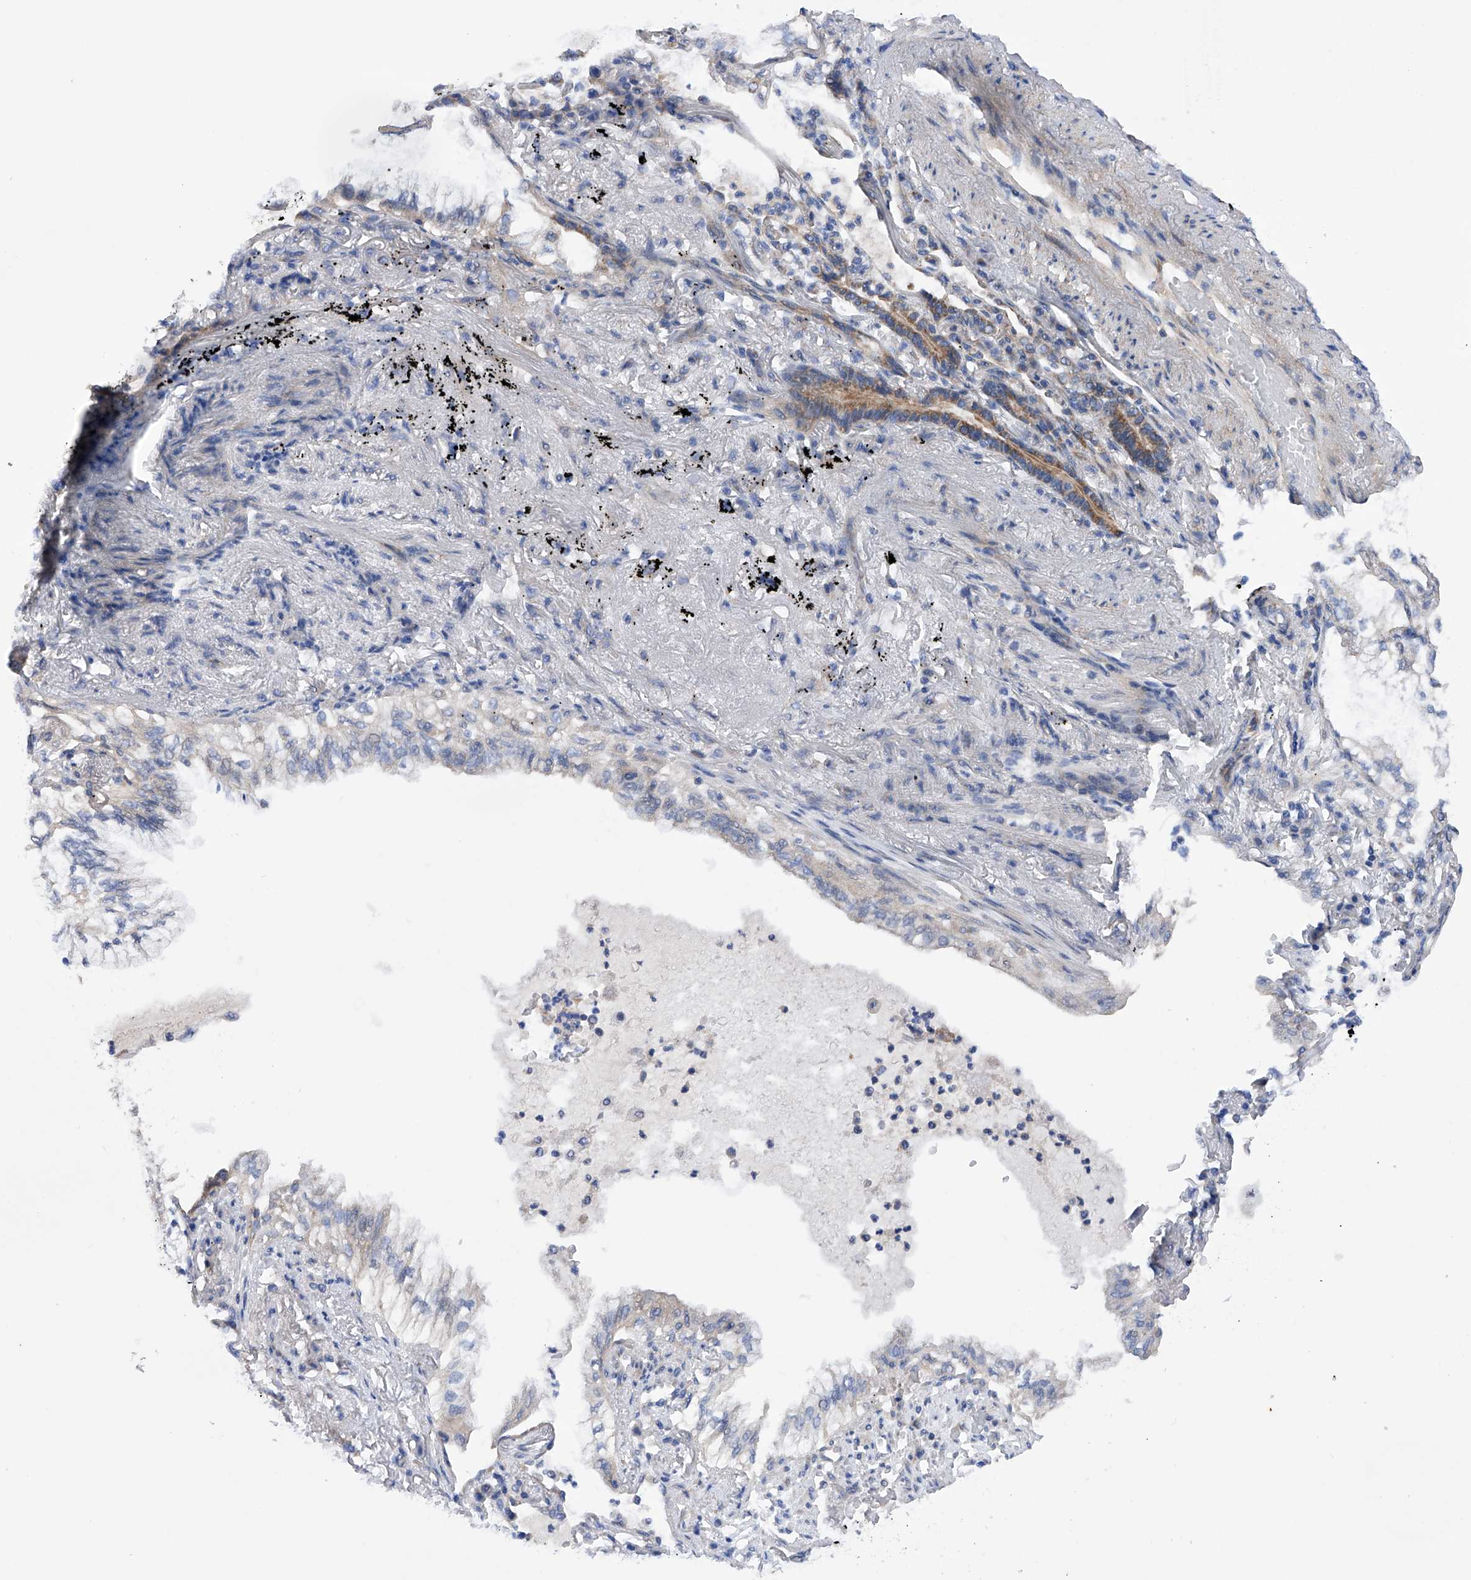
{"staining": {"intensity": "weak", "quantity": "<25%", "location": "cytoplasmic/membranous"}, "tissue": "lung cancer", "cell_type": "Tumor cells", "image_type": "cancer", "snomed": [{"axis": "morphology", "description": "Adenocarcinoma, NOS"}, {"axis": "topography", "description": "Lung"}], "caption": "Immunohistochemistry histopathology image of lung cancer (adenocarcinoma) stained for a protein (brown), which exhibits no expression in tumor cells.", "gene": "EFCAB2", "patient": {"sex": "female", "age": 70}}